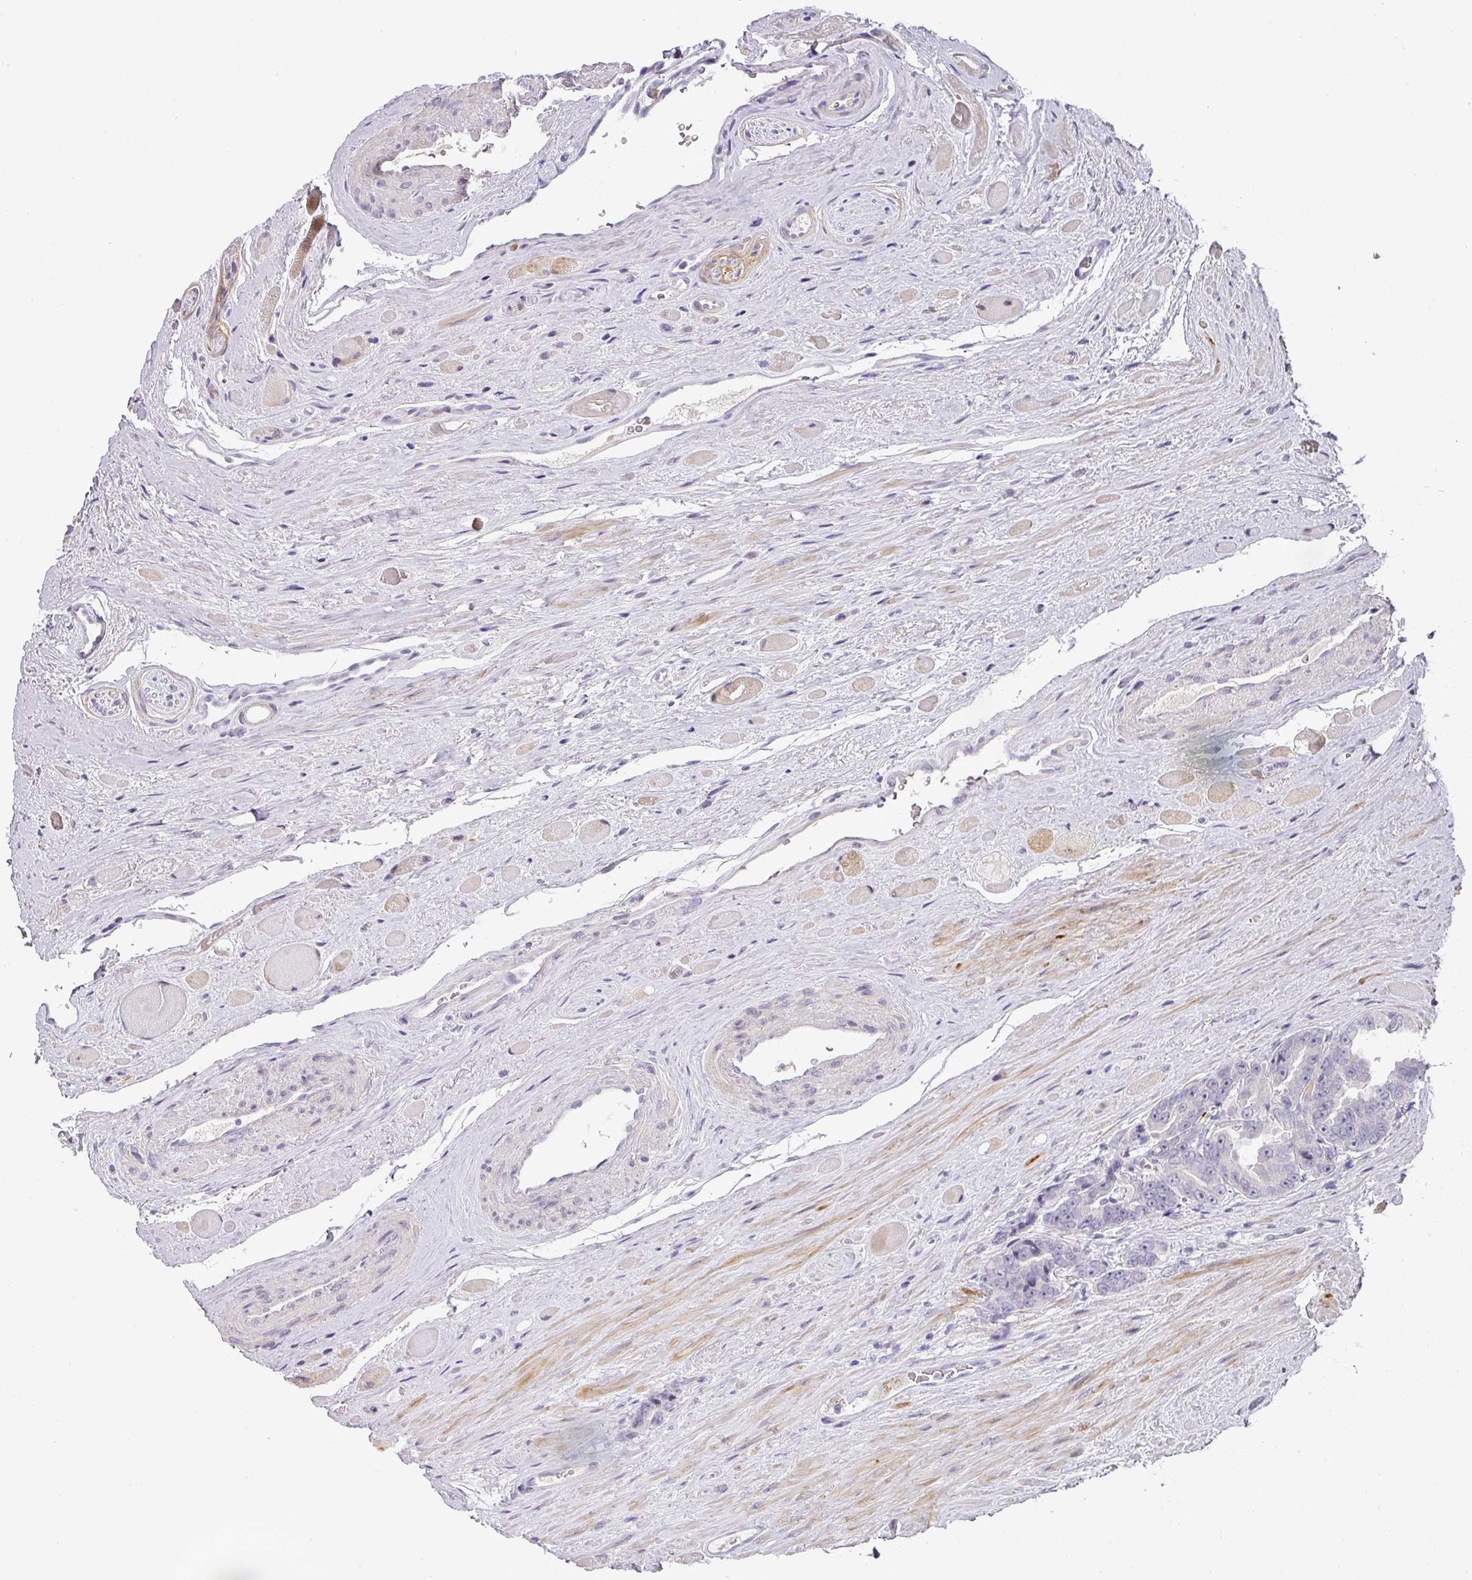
{"staining": {"intensity": "negative", "quantity": "none", "location": "none"}, "tissue": "prostate cancer", "cell_type": "Tumor cells", "image_type": "cancer", "snomed": [{"axis": "morphology", "description": "Adenocarcinoma, High grade"}, {"axis": "topography", "description": "Prostate"}], "caption": "Micrograph shows no significant protein expression in tumor cells of prostate adenocarcinoma (high-grade).", "gene": "BTLA", "patient": {"sex": "male", "age": 72}}